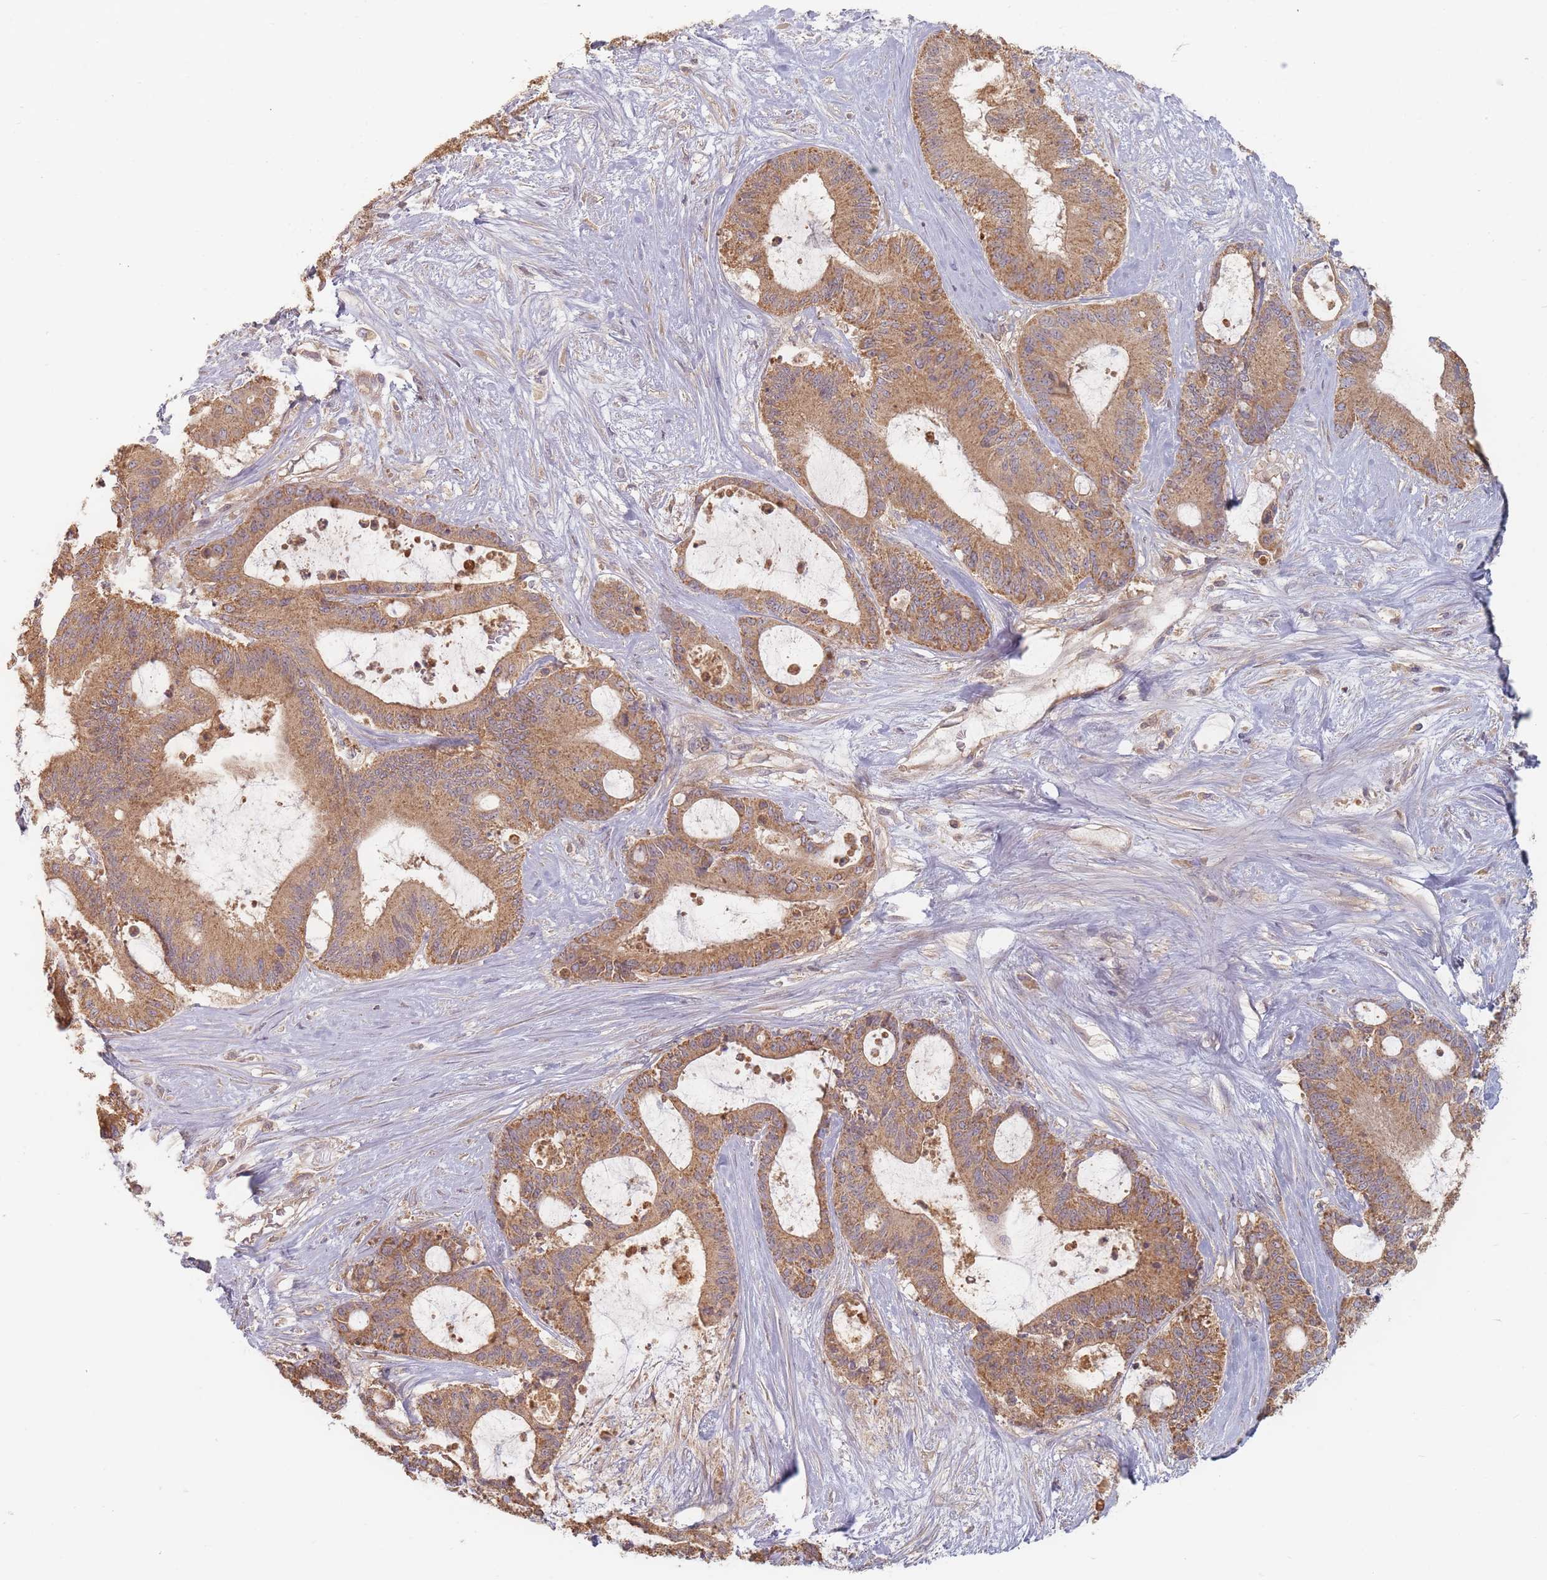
{"staining": {"intensity": "moderate", "quantity": ">75%", "location": "cytoplasmic/membranous"}, "tissue": "liver cancer", "cell_type": "Tumor cells", "image_type": "cancer", "snomed": [{"axis": "morphology", "description": "Normal tissue, NOS"}, {"axis": "morphology", "description": "Cholangiocarcinoma"}, {"axis": "topography", "description": "Liver"}, {"axis": "topography", "description": "Peripheral nerve tissue"}], "caption": "This is an image of IHC staining of liver cancer (cholangiocarcinoma), which shows moderate positivity in the cytoplasmic/membranous of tumor cells.", "gene": "SLC35F3", "patient": {"sex": "female", "age": 73}}